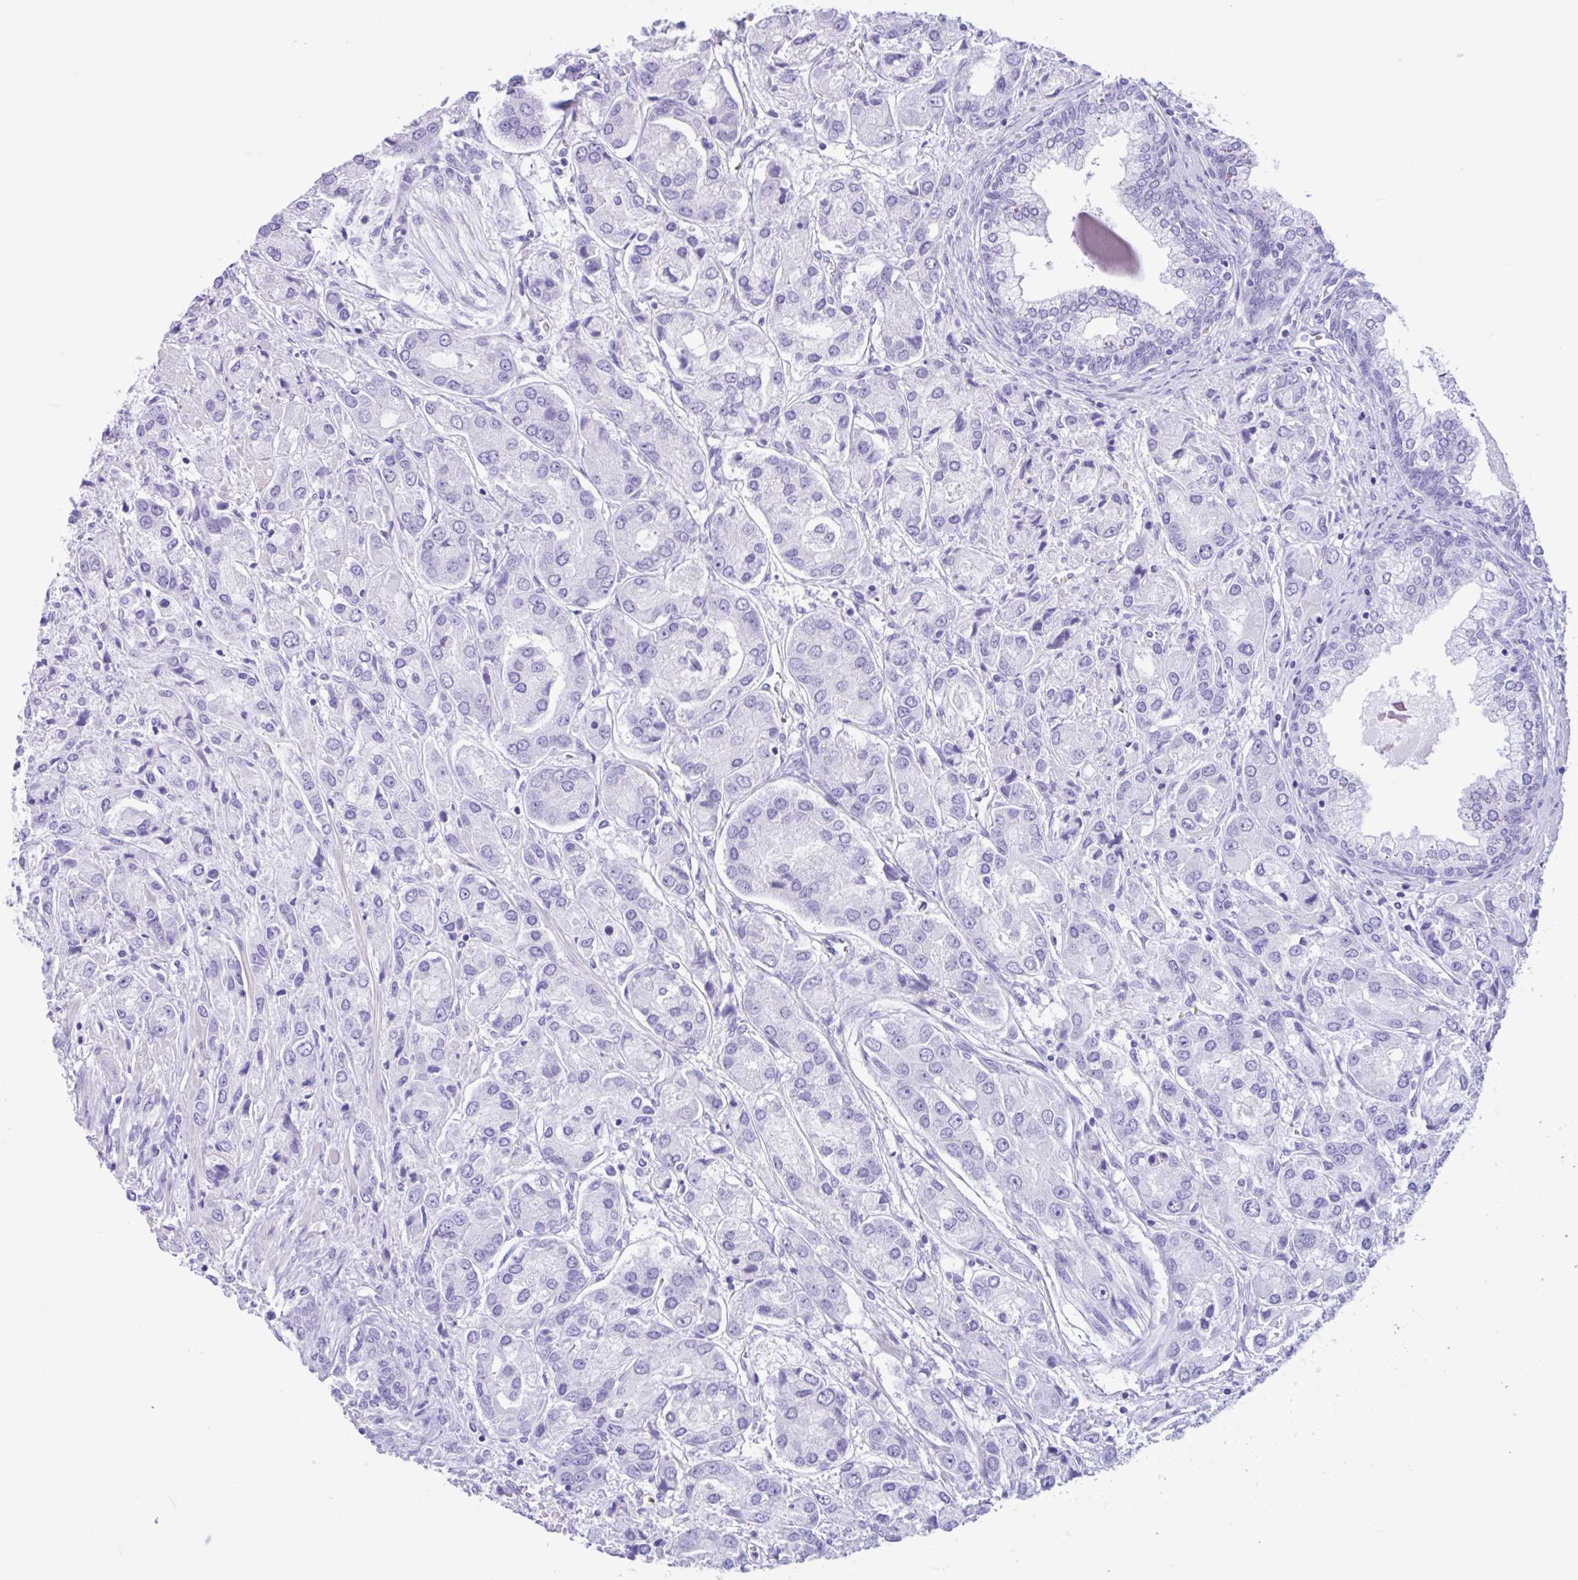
{"staining": {"intensity": "negative", "quantity": "none", "location": "none"}, "tissue": "prostate cancer", "cell_type": "Tumor cells", "image_type": "cancer", "snomed": [{"axis": "morphology", "description": "Adenocarcinoma, High grade"}, {"axis": "topography", "description": "Prostate"}], "caption": "A histopathology image of human prostate cancer (adenocarcinoma (high-grade)) is negative for staining in tumor cells. (Stains: DAB (3,3'-diaminobenzidine) immunohistochemistry (IHC) with hematoxylin counter stain, Microscopy: brightfield microscopy at high magnification).", "gene": "IAPP", "patient": {"sex": "male", "age": 67}}